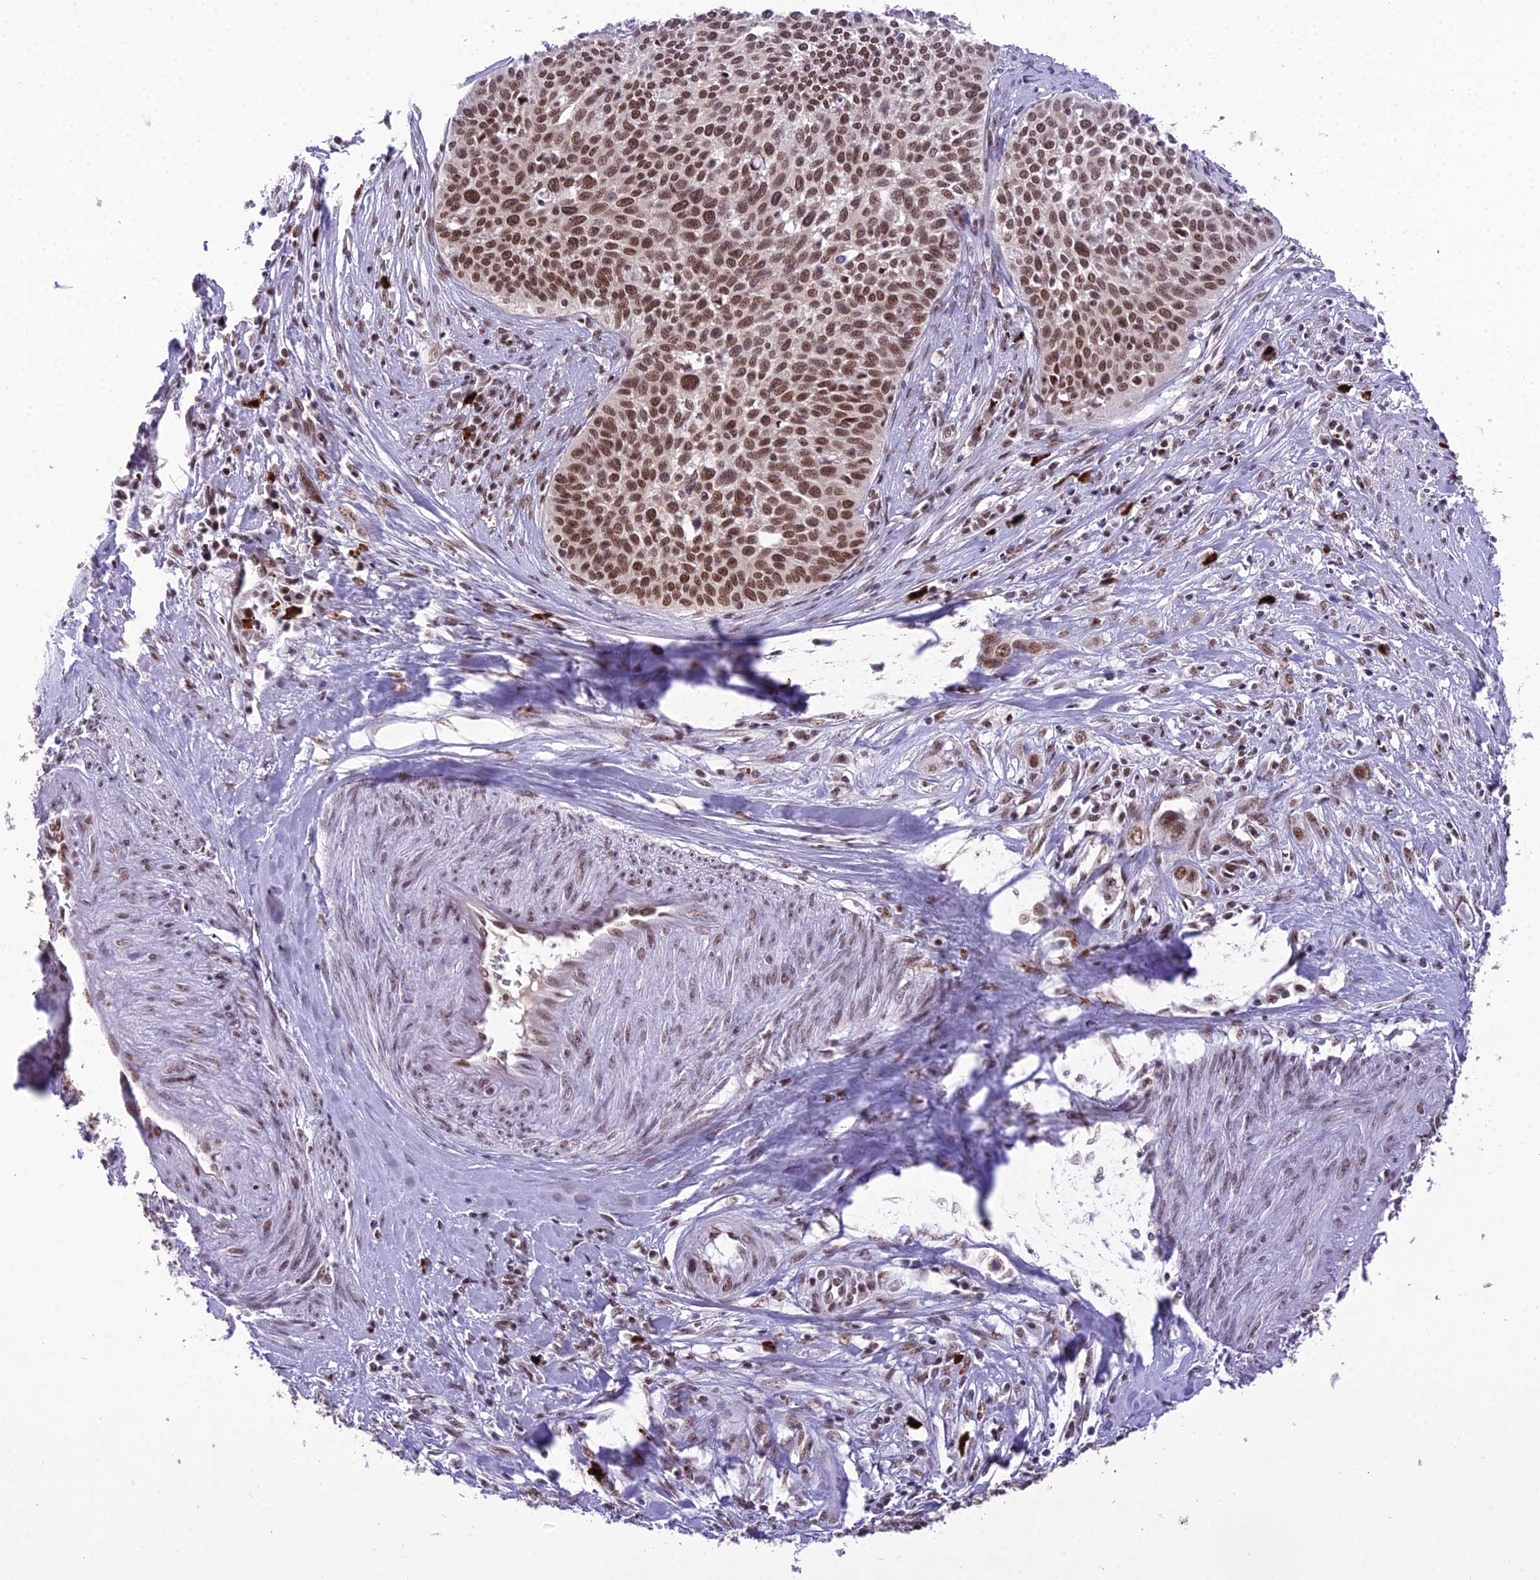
{"staining": {"intensity": "strong", "quantity": ">75%", "location": "nuclear"}, "tissue": "cervical cancer", "cell_type": "Tumor cells", "image_type": "cancer", "snomed": [{"axis": "morphology", "description": "Squamous cell carcinoma, NOS"}, {"axis": "topography", "description": "Cervix"}], "caption": "Immunohistochemical staining of squamous cell carcinoma (cervical) displays high levels of strong nuclear protein positivity in about >75% of tumor cells. (brown staining indicates protein expression, while blue staining denotes nuclei).", "gene": "SH3RF3", "patient": {"sex": "female", "age": 34}}